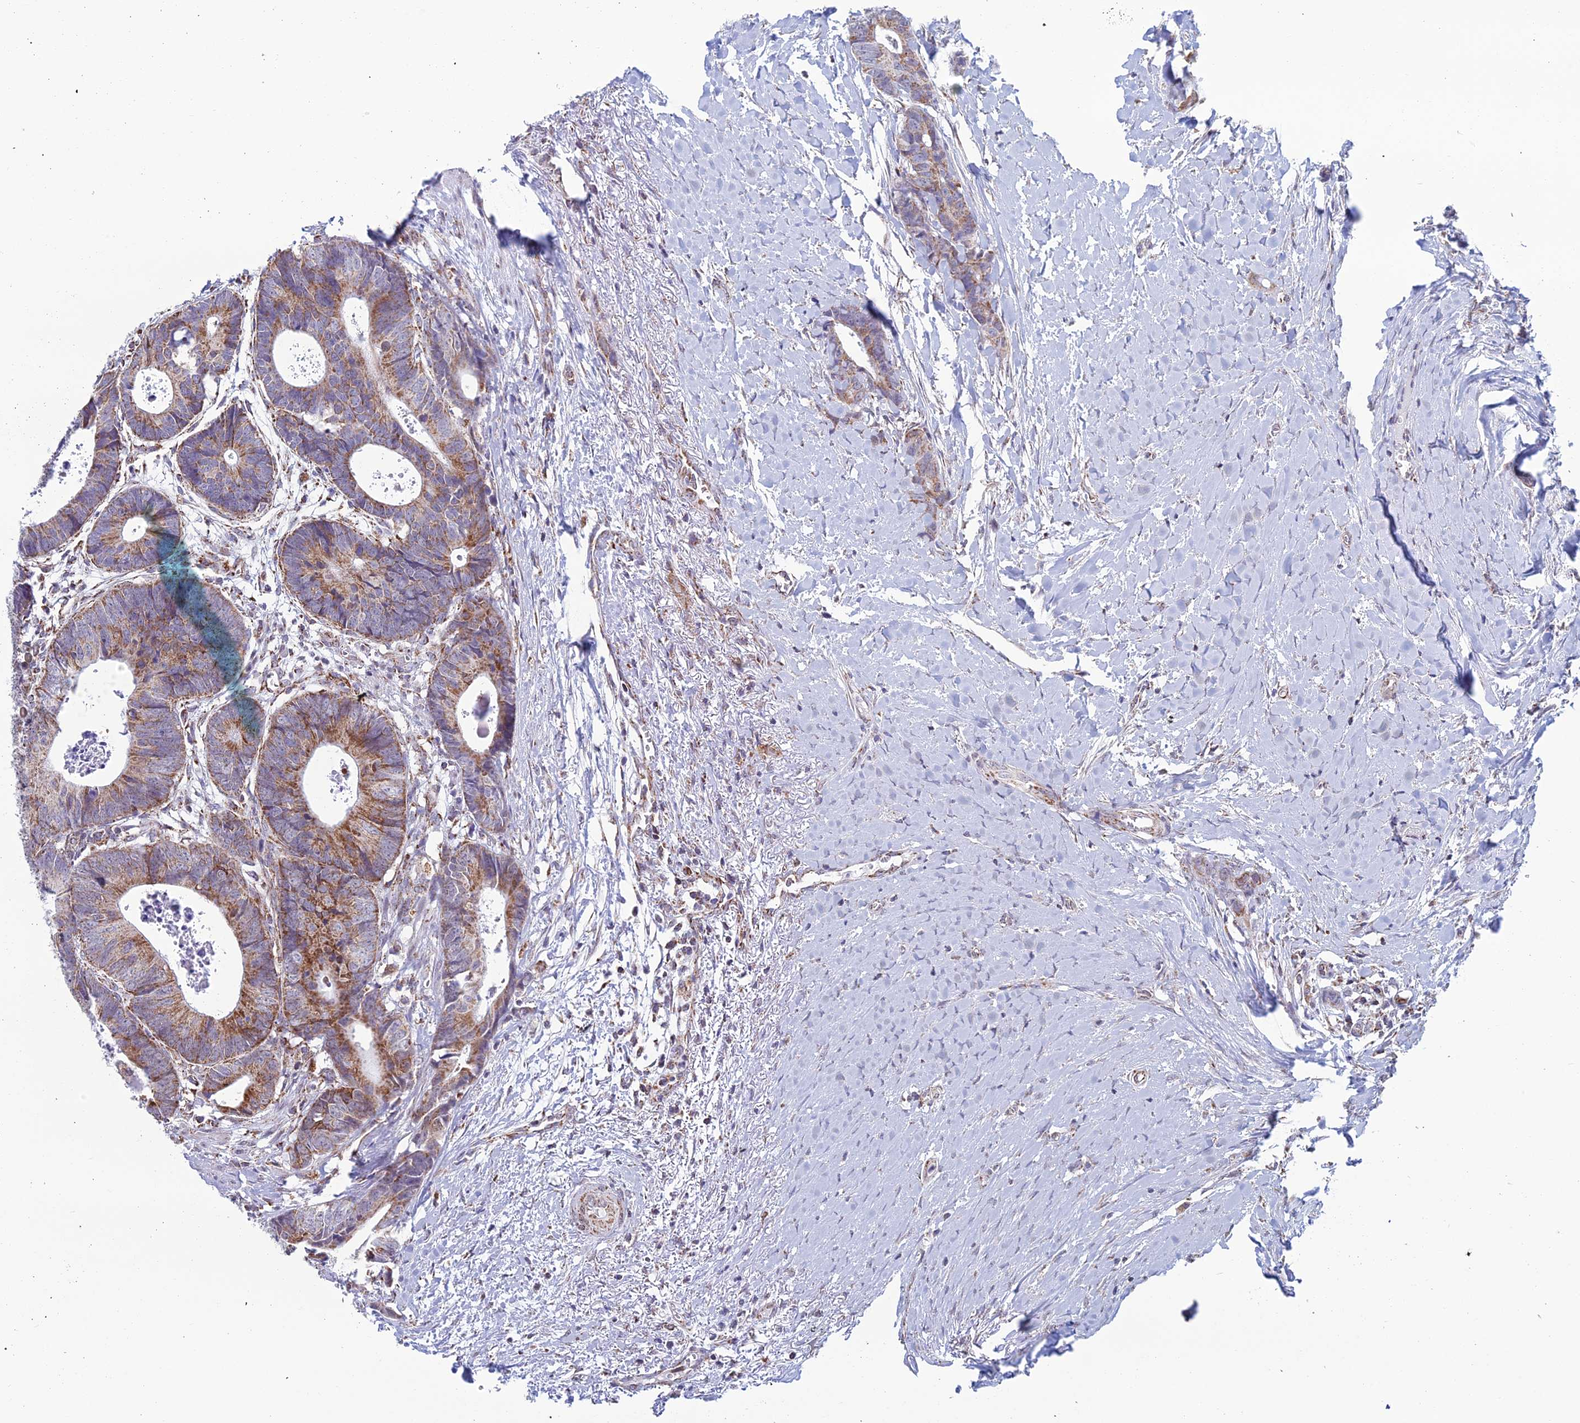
{"staining": {"intensity": "moderate", "quantity": ">75%", "location": "cytoplasmic/membranous"}, "tissue": "colorectal cancer", "cell_type": "Tumor cells", "image_type": "cancer", "snomed": [{"axis": "morphology", "description": "Adenocarcinoma, NOS"}, {"axis": "topography", "description": "Colon"}], "caption": "Adenocarcinoma (colorectal) tissue demonstrates moderate cytoplasmic/membranous expression in about >75% of tumor cells", "gene": "ZNG1B", "patient": {"sex": "female", "age": 57}}